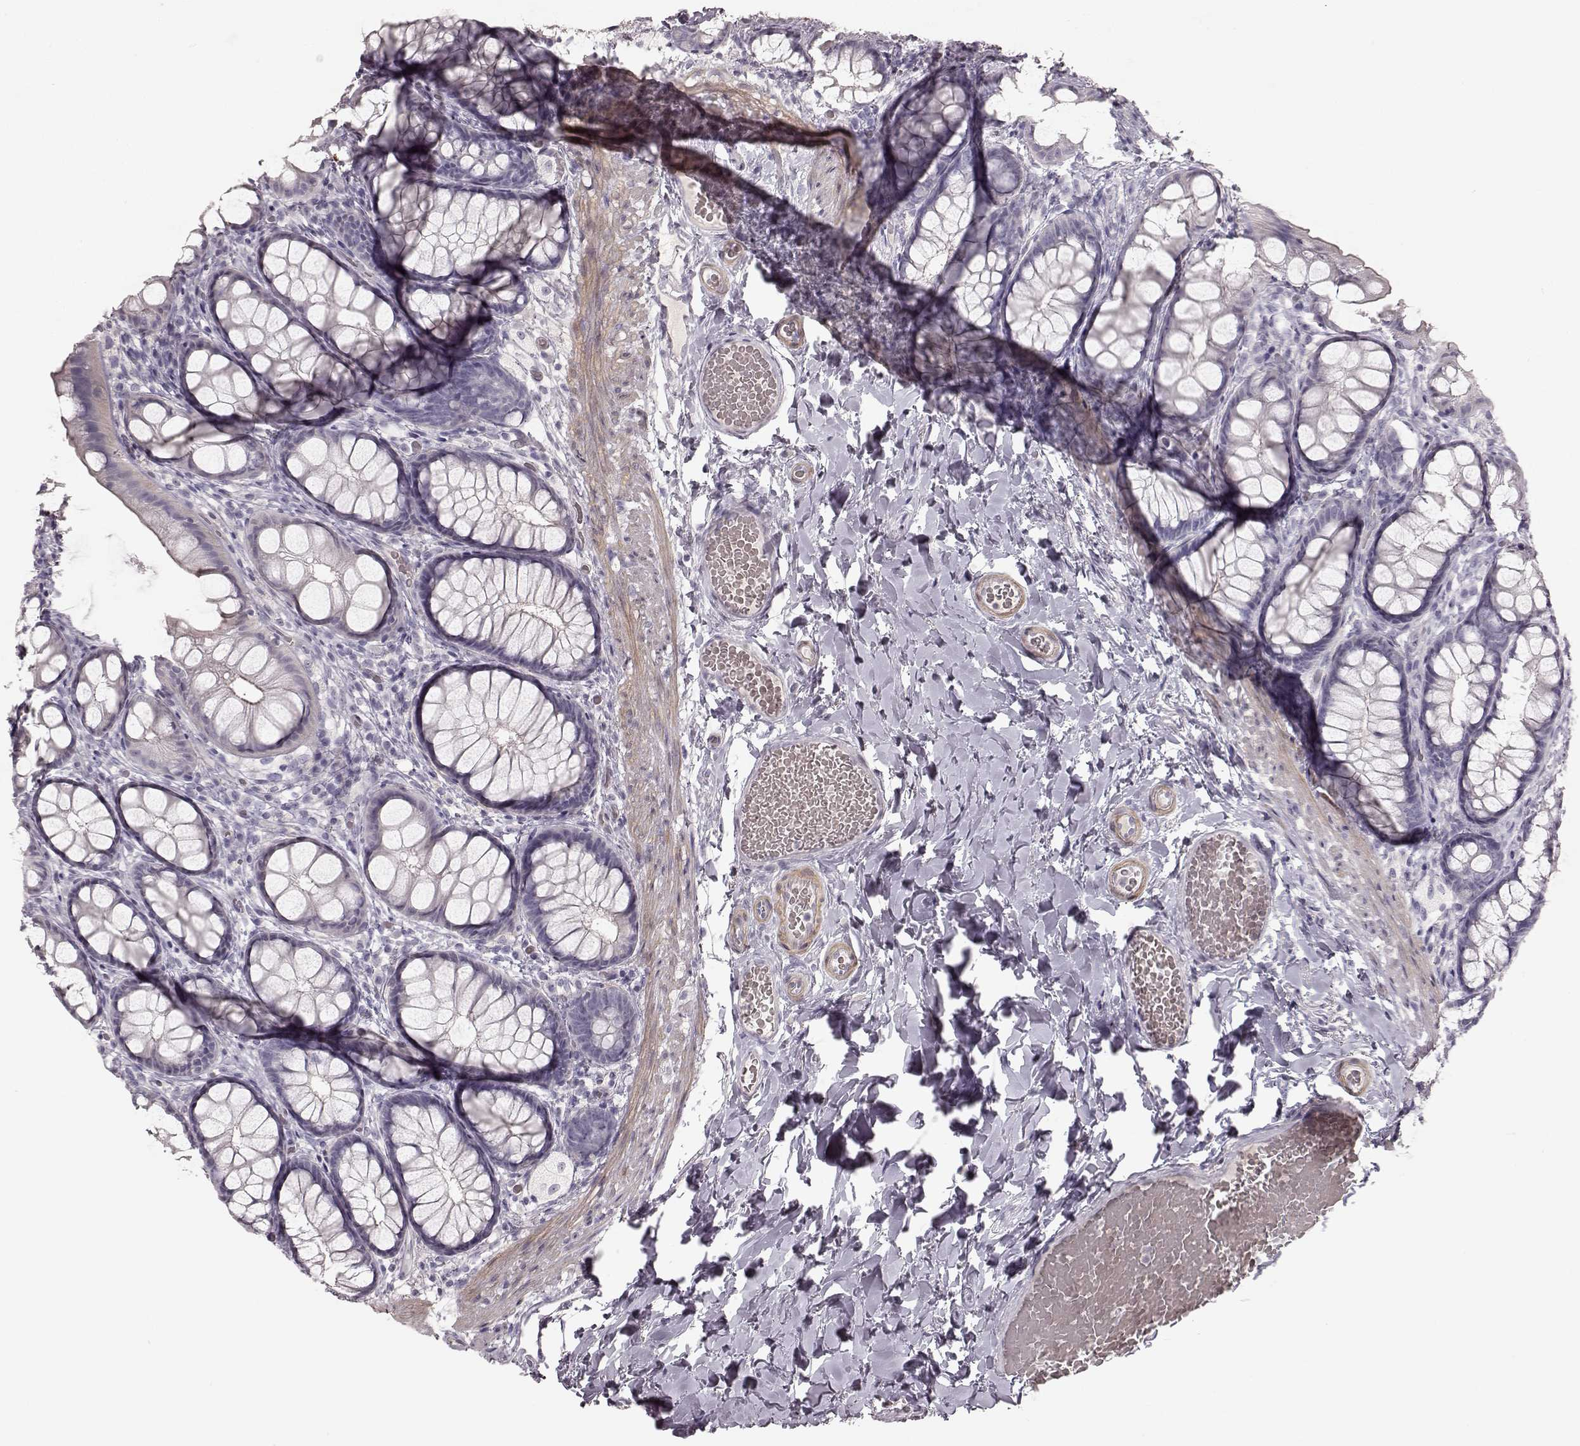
{"staining": {"intensity": "negative", "quantity": "none", "location": "none"}, "tissue": "colon", "cell_type": "Endothelial cells", "image_type": "normal", "snomed": [{"axis": "morphology", "description": "Normal tissue, NOS"}, {"axis": "topography", "description": "Colon"}], "caption": "Immunohistochemical staining of normal human colon displays no significant expression in endothelial cells. (DAB (3,3'-diaminobenzidine) immunohistochemistry, high magnification).", "gene": "PRLHR", "patient": {"sex": "male", "age": 47}}